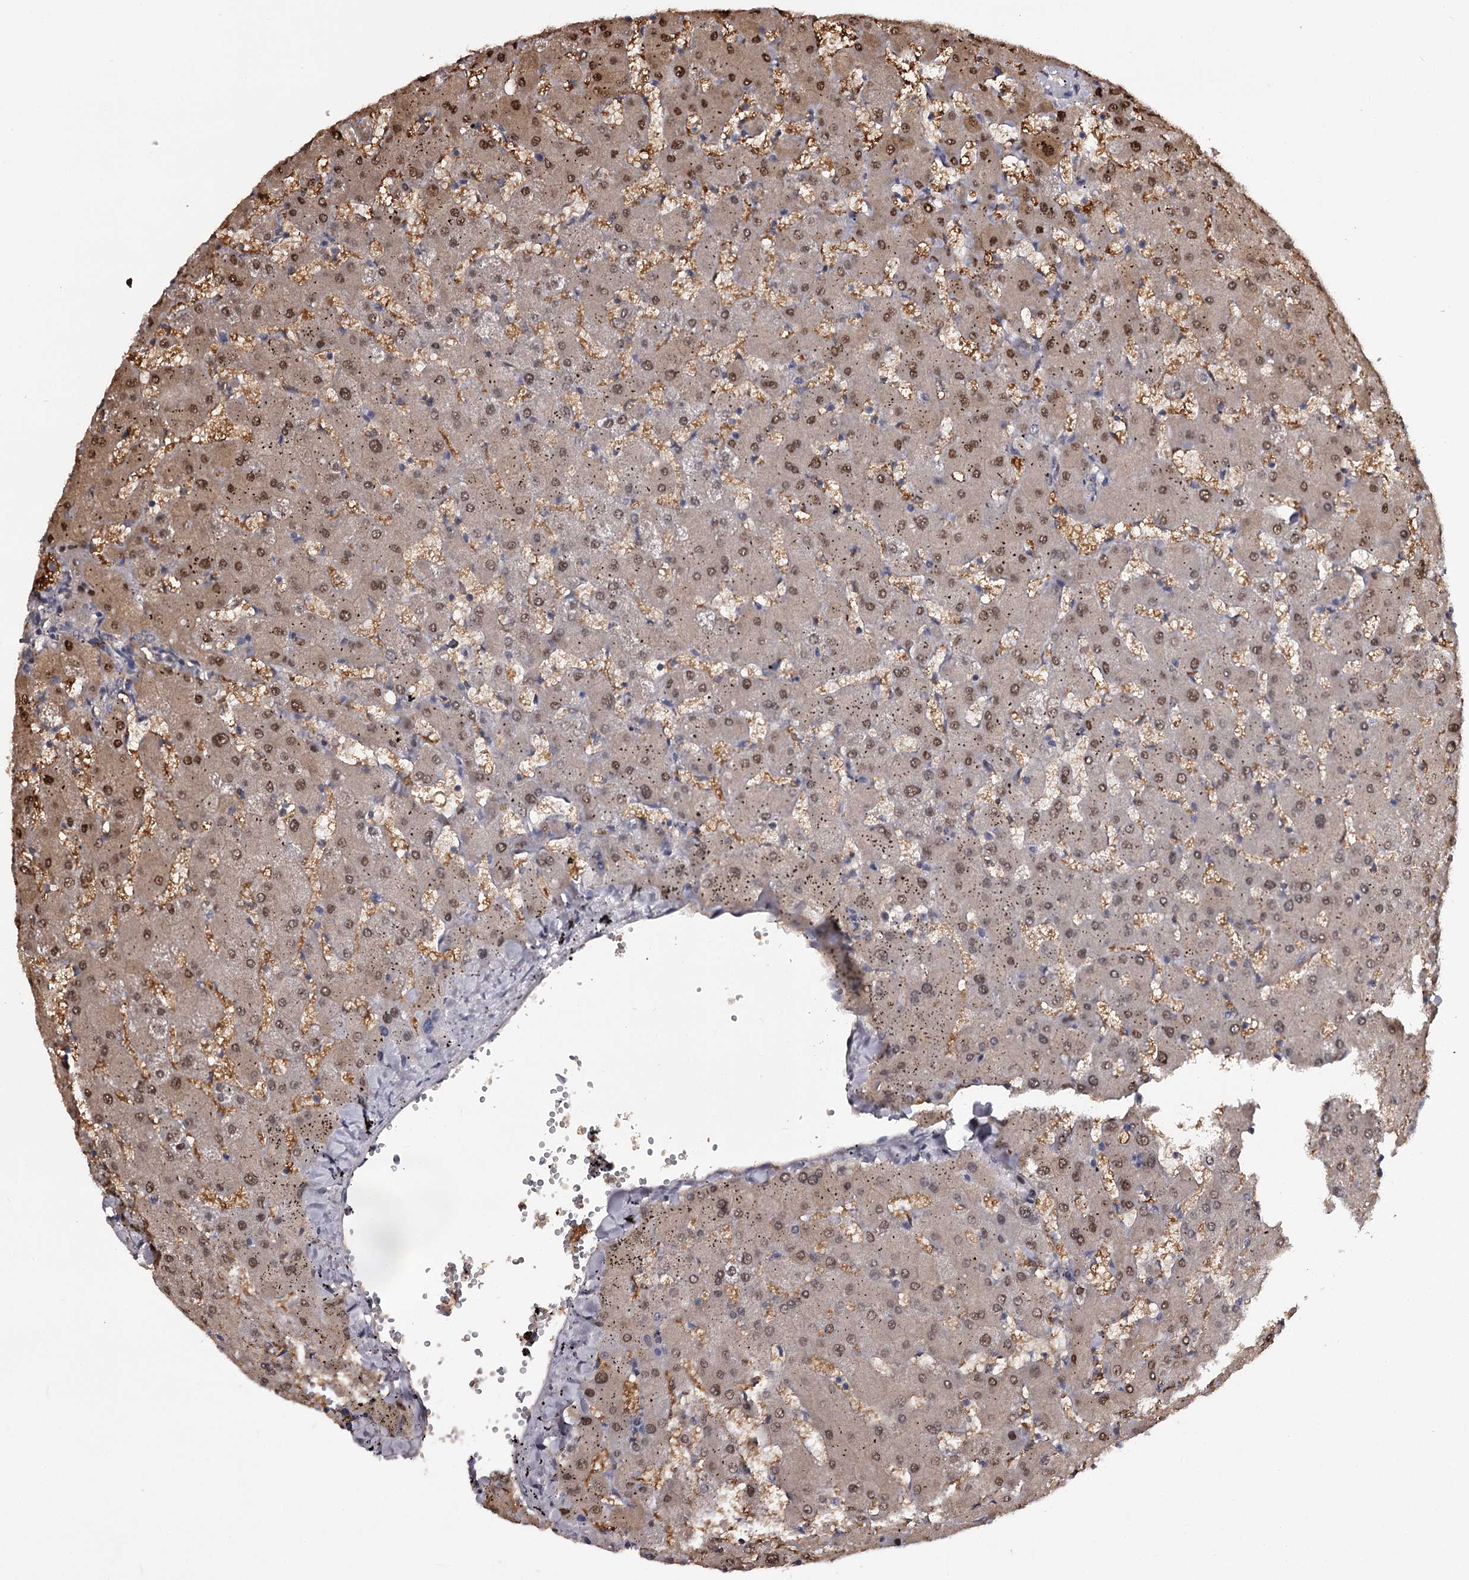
{"staining": {"intensity": "weak", "quantity": "25%-75%", "location": "cytoplasmic/membranous"}, "tissue": "liver", "cell_type": "Cholangiocytes", "image_type": "normal", "snomed": [{"axis": "morphology", "description": "Normal tissue, NOS"}, {"axis": "topography", "description": "Liver"}], "caption": "High-magnification brightfield microscopy of unremarkable liver stained with DAB (brown) and counterstained with hematoxylin (blue). cholangiocytes exhibit weak cytoplasmic/membranous staining is identified in about25%-75% of cells.", "gene": "GSTO1", "patient": {"sex": "female", "age": 63}}